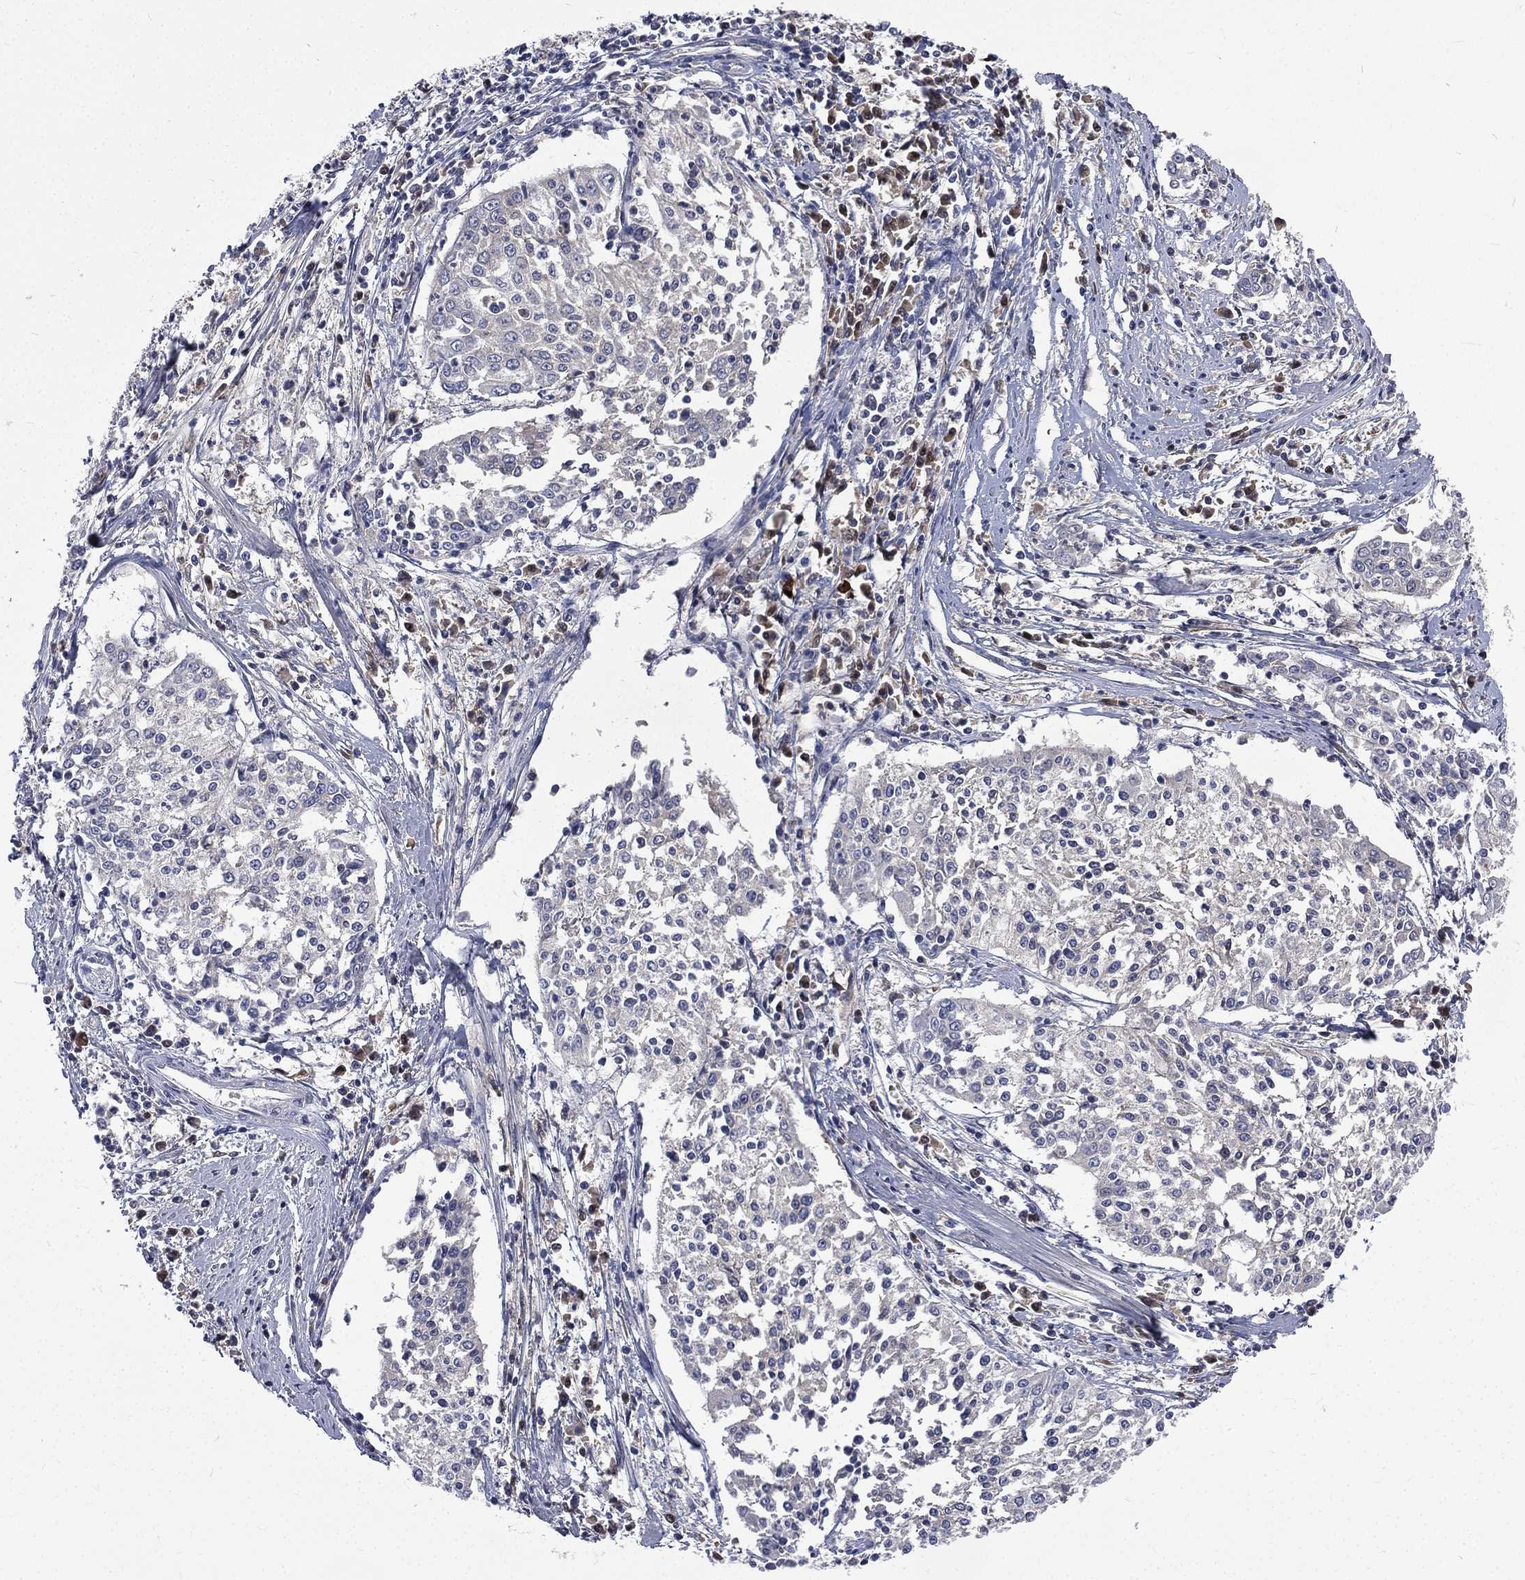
{"staining": {"intensity": "negative", "quantity": "none", "location": "none"}, "tissue": "cervical cancer", "cell_type": "Tumor cells", "image_type": "cancer", "snomed": [{"axis": "morphology", "description": "Squamous cell carcinoma, NOS"}, {"axis": "topography", "description": "Cervix"}], "caption": "Immunohistochemistry (IHC) histopathology image of neoplastic tissue: squamous cell carcinoma (cervical) stained with DAB displays no significant protein staining in tumor cells. Nuclei are stained in blue.", "gene": "CA12", "patient": {"sex": "female", "age": 41}}